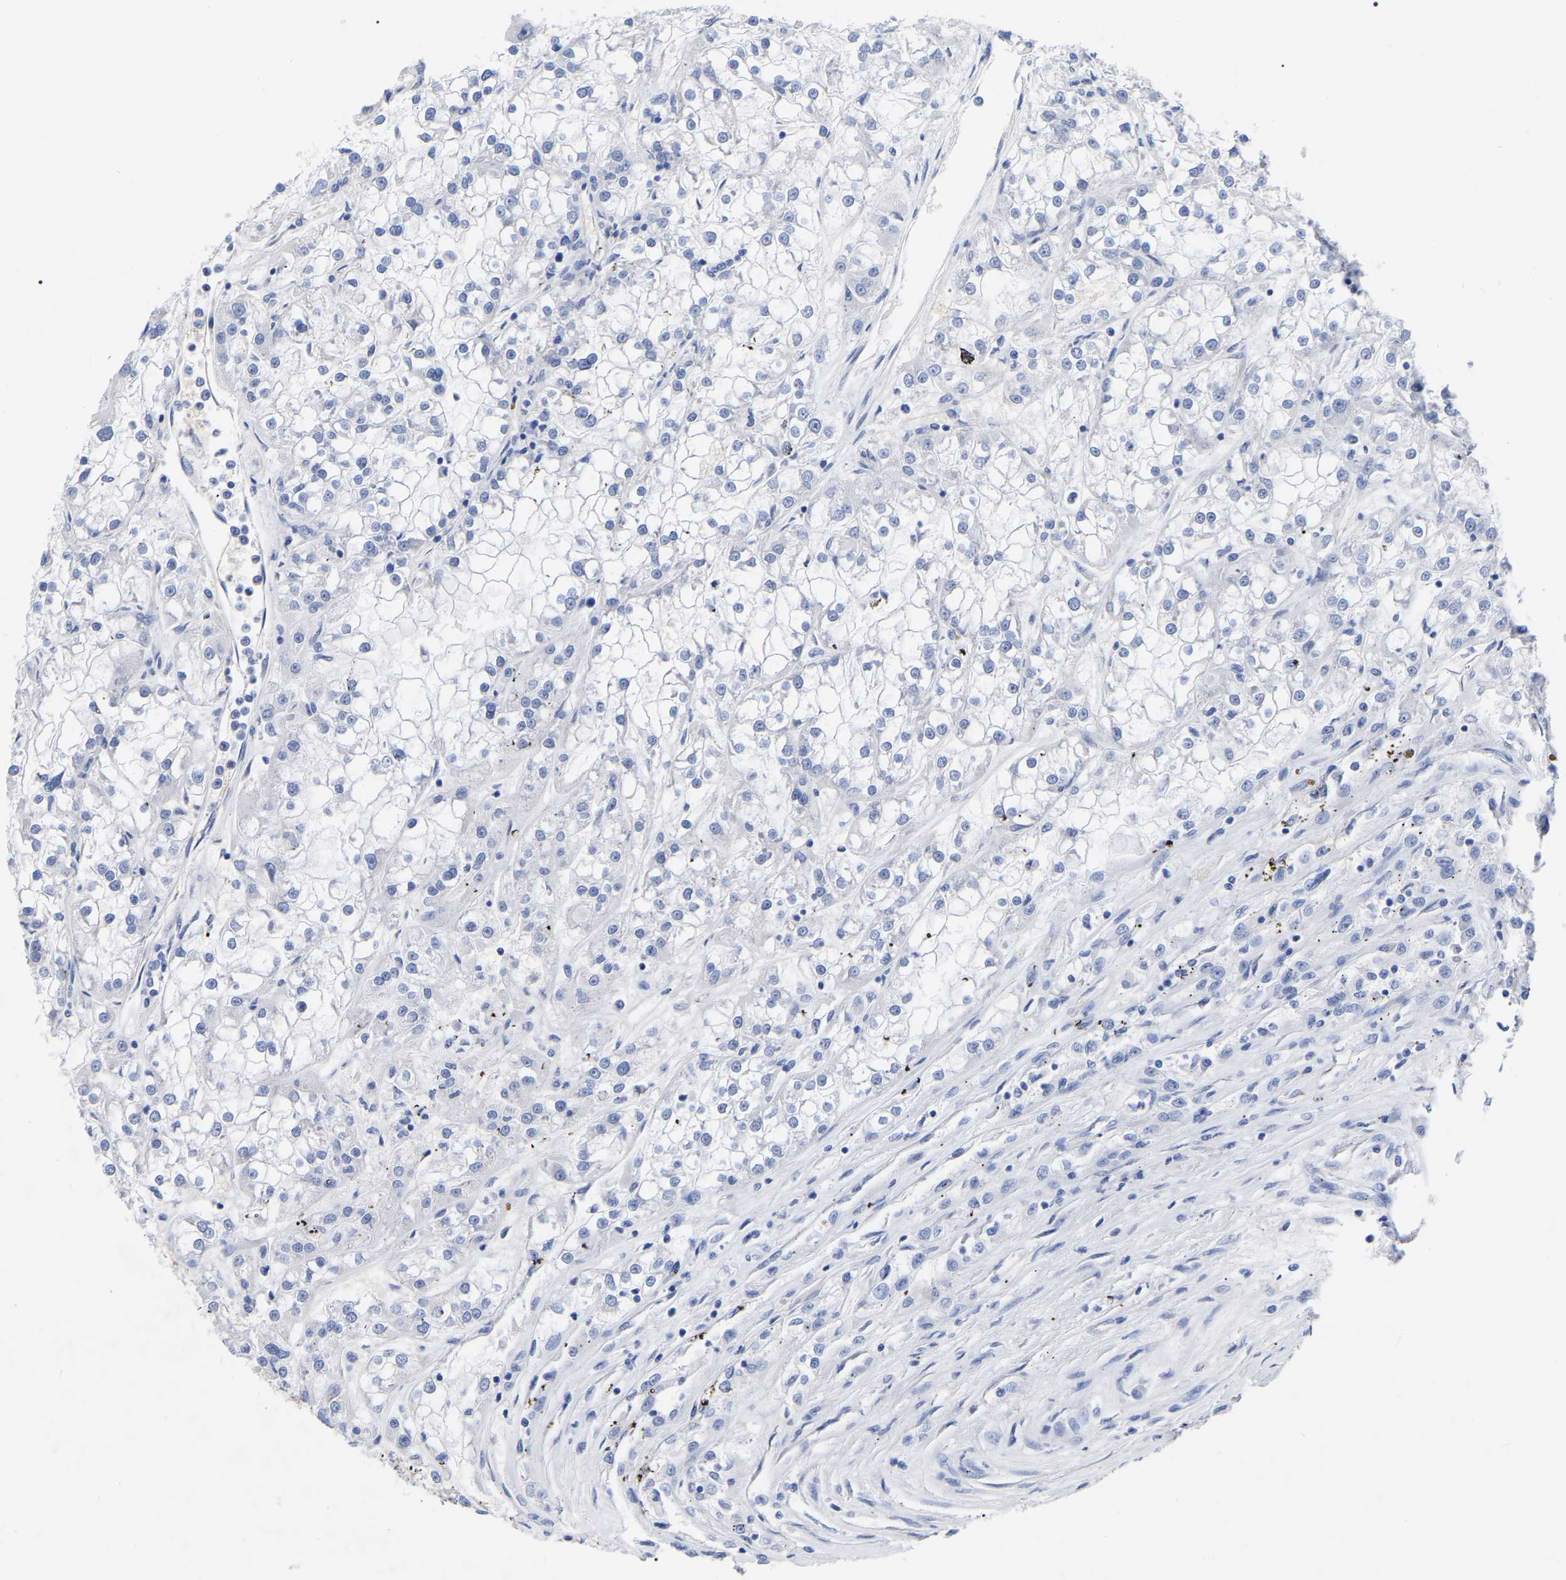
{"staining": {"intensity": "negative", "quantity": "none", "location": "none"}, "tissue": "renal cancer", "cell_type": "Tumor cells", "image_type": "cancer", "snomed": [{"axis": "morphology", "description": "Adenocarcinoma, NOS"}, {"axis": "topography", "description": "Kidney"}], "caption": "The IHC image has no significant positivity in tumor cells of renal cancer tissue.", "gene": "GDF3", "patient": {"sex": "female", "age": 52}}